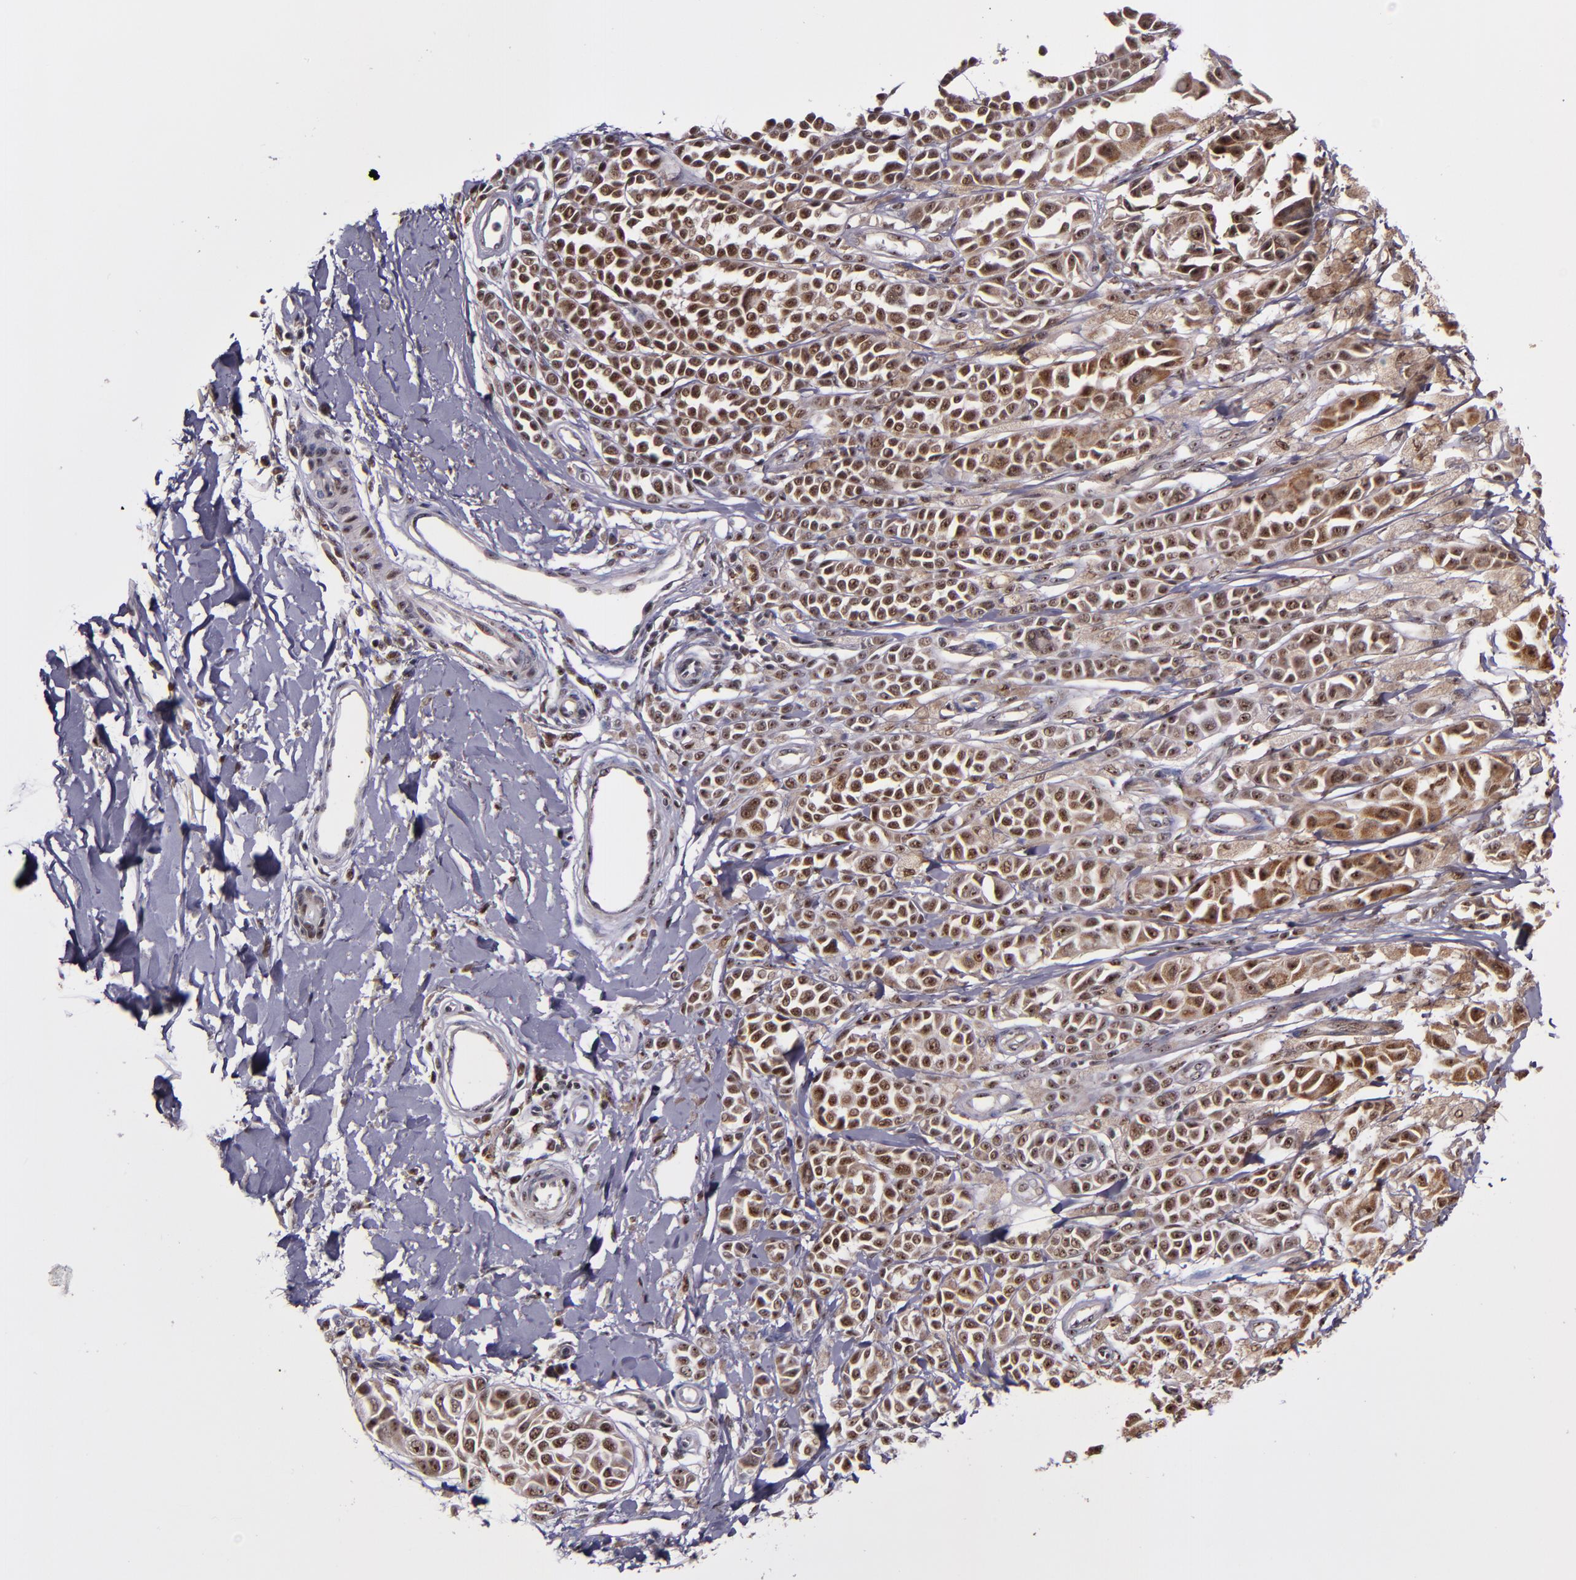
{"staining": {"intensity": "moderate", "quantity": ">75%", "location": "cytoplasmic/membranous,nuclear"}, "tissue": "melanoma", "cell_type": "Tumor cells", "image_type": "cancer", "snomed": [{"axis": "morphology", "description": "Malignant melanoma, NOS"}, {"axis": "topography", "description": "Skin"}], "caption": "Melanoma tissue shows moderate cytoplasmic/membranous and nuclear staining in approximately >75% of tumor cells", "gene": "CECR2", "patient": {"sex": "female", "age": 38}}